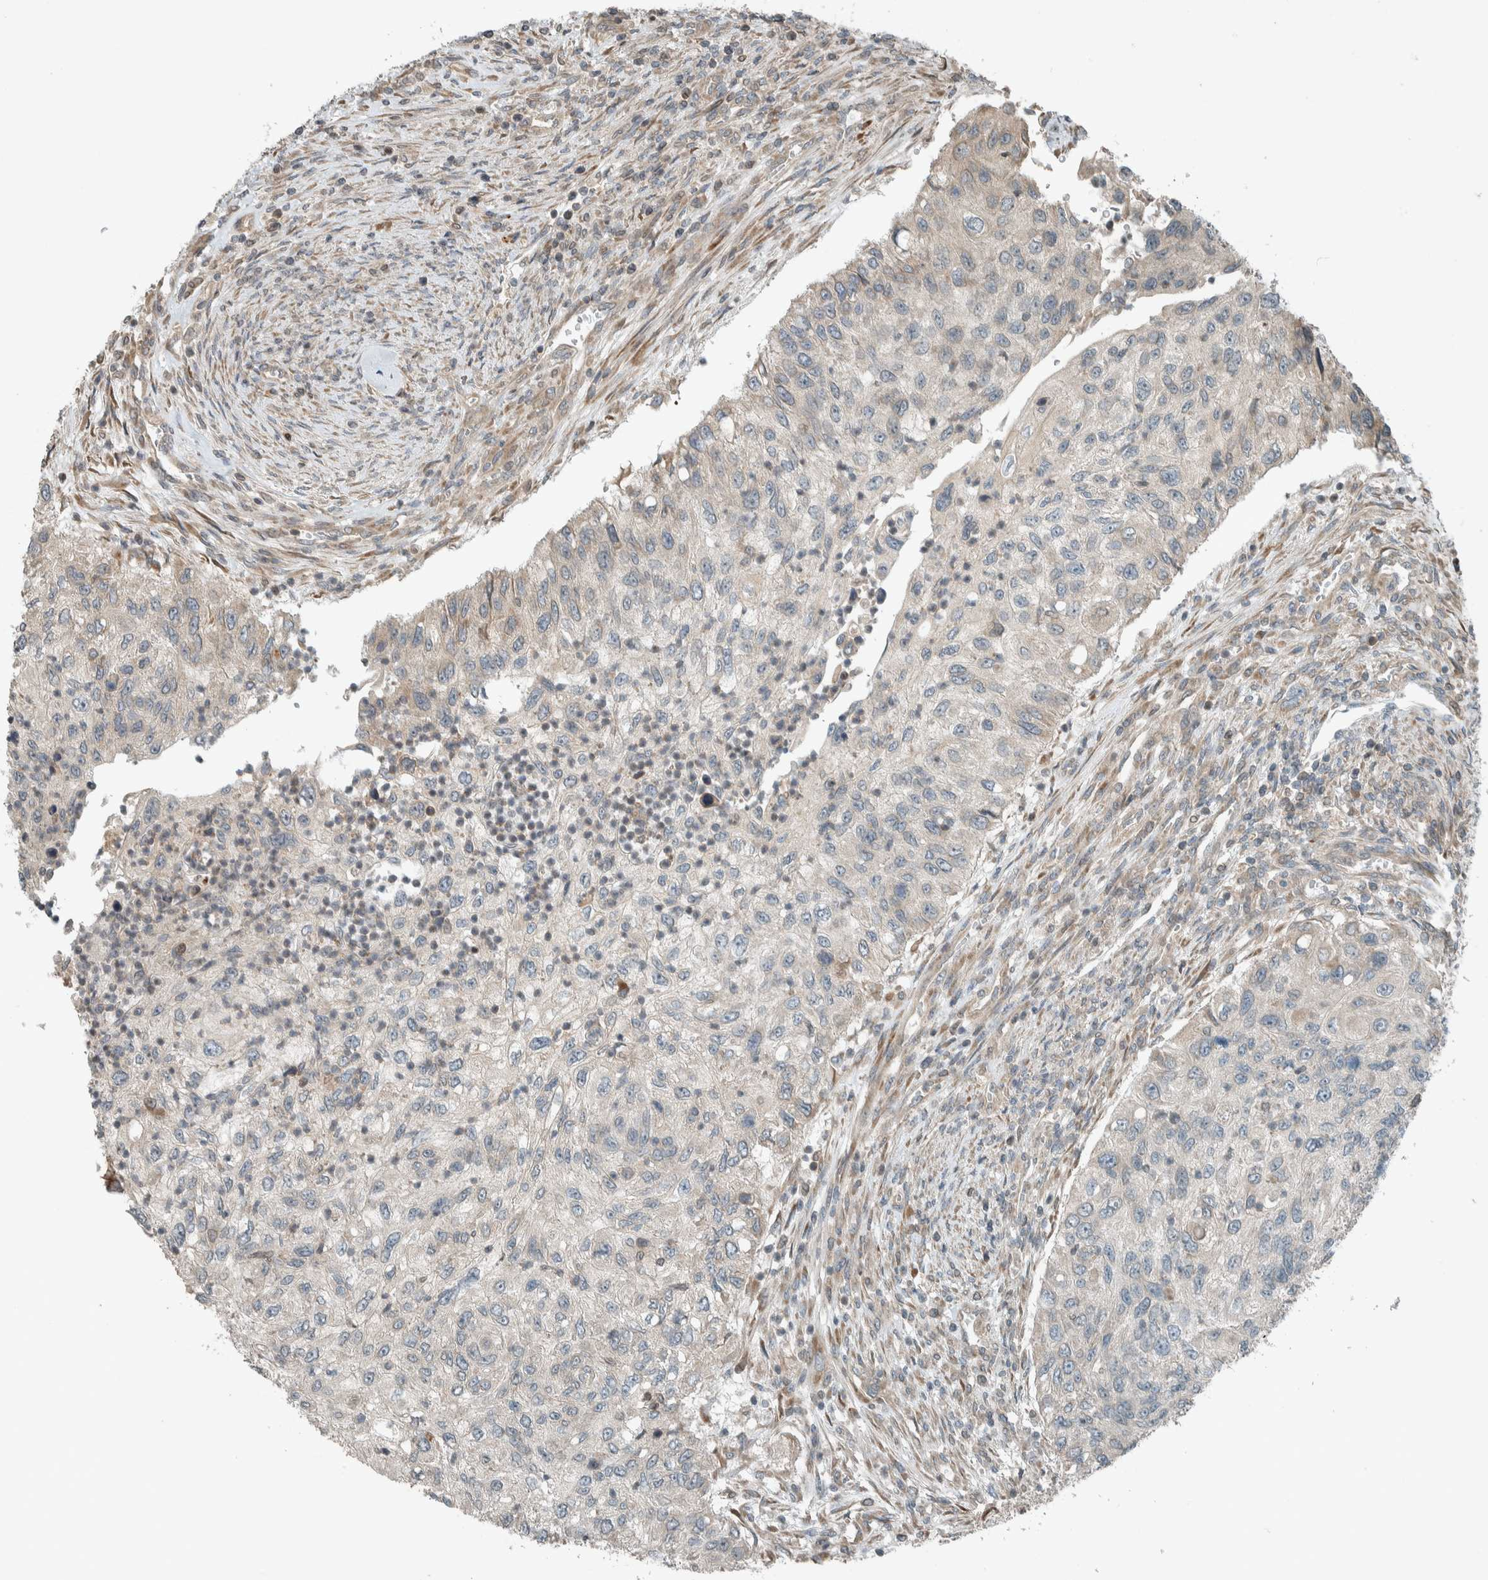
{"staining": {"intensity": "negative", "quantity": "none", "location": "none"}, "tissue": "urothelial cancer", "cell_type": "Tumor cells", "image_type": "cancer", "snomed": [{"axis": "morphology", "description": "Urothelial carcinoma, High grade"}, {"axis": "topography", "description": "Urinary bladder"}], "caption": "A photomicrograph of human urothelial cancer is negative for staining in tumor cells.", "gene": "SEL1L", "patient": {"sex": "female", "age": 60}}